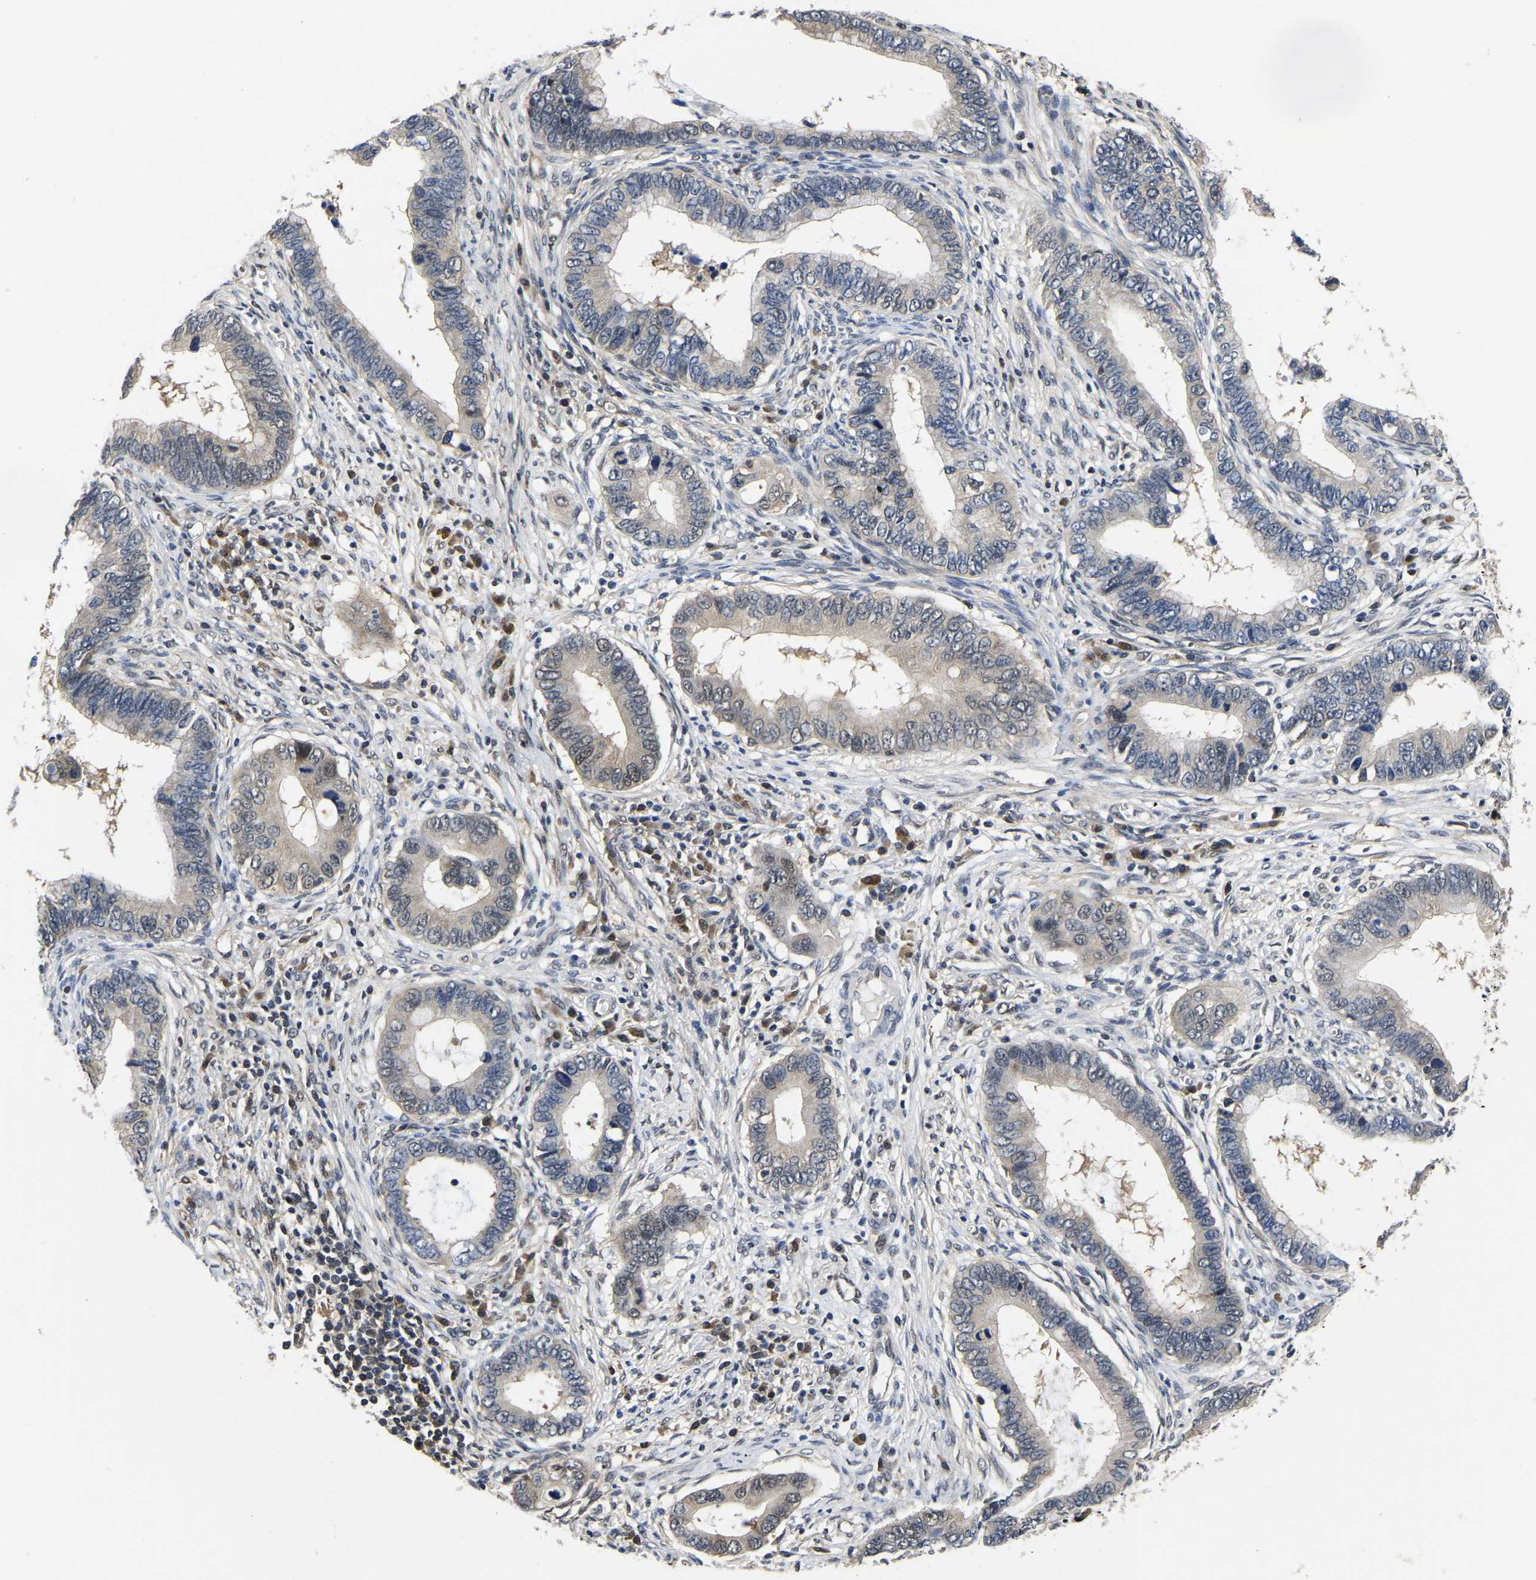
{"staining": {"intensity": "weak", "quantity": "<25%", "location": "nuclear"}, "tissue": "cervical cancer", "cell_type": "Tumor cells", "image_type": "cancer", "snomed": [{"axis": "morphology", "description": "Adenocarcinoma, NOS"}, {"axis": "topography", "description": "Cervix"}], "caption": "An image of human cervical adenocarcinoma is negative for staining in tumor cells. (Brightfield microscopy of DAB (3,3'-diaminobenzidine) immunohistochemistry (IHC) at high magnification).", "gene": "MCOLN2", "patient": {"sex": "female", "age": 44}}